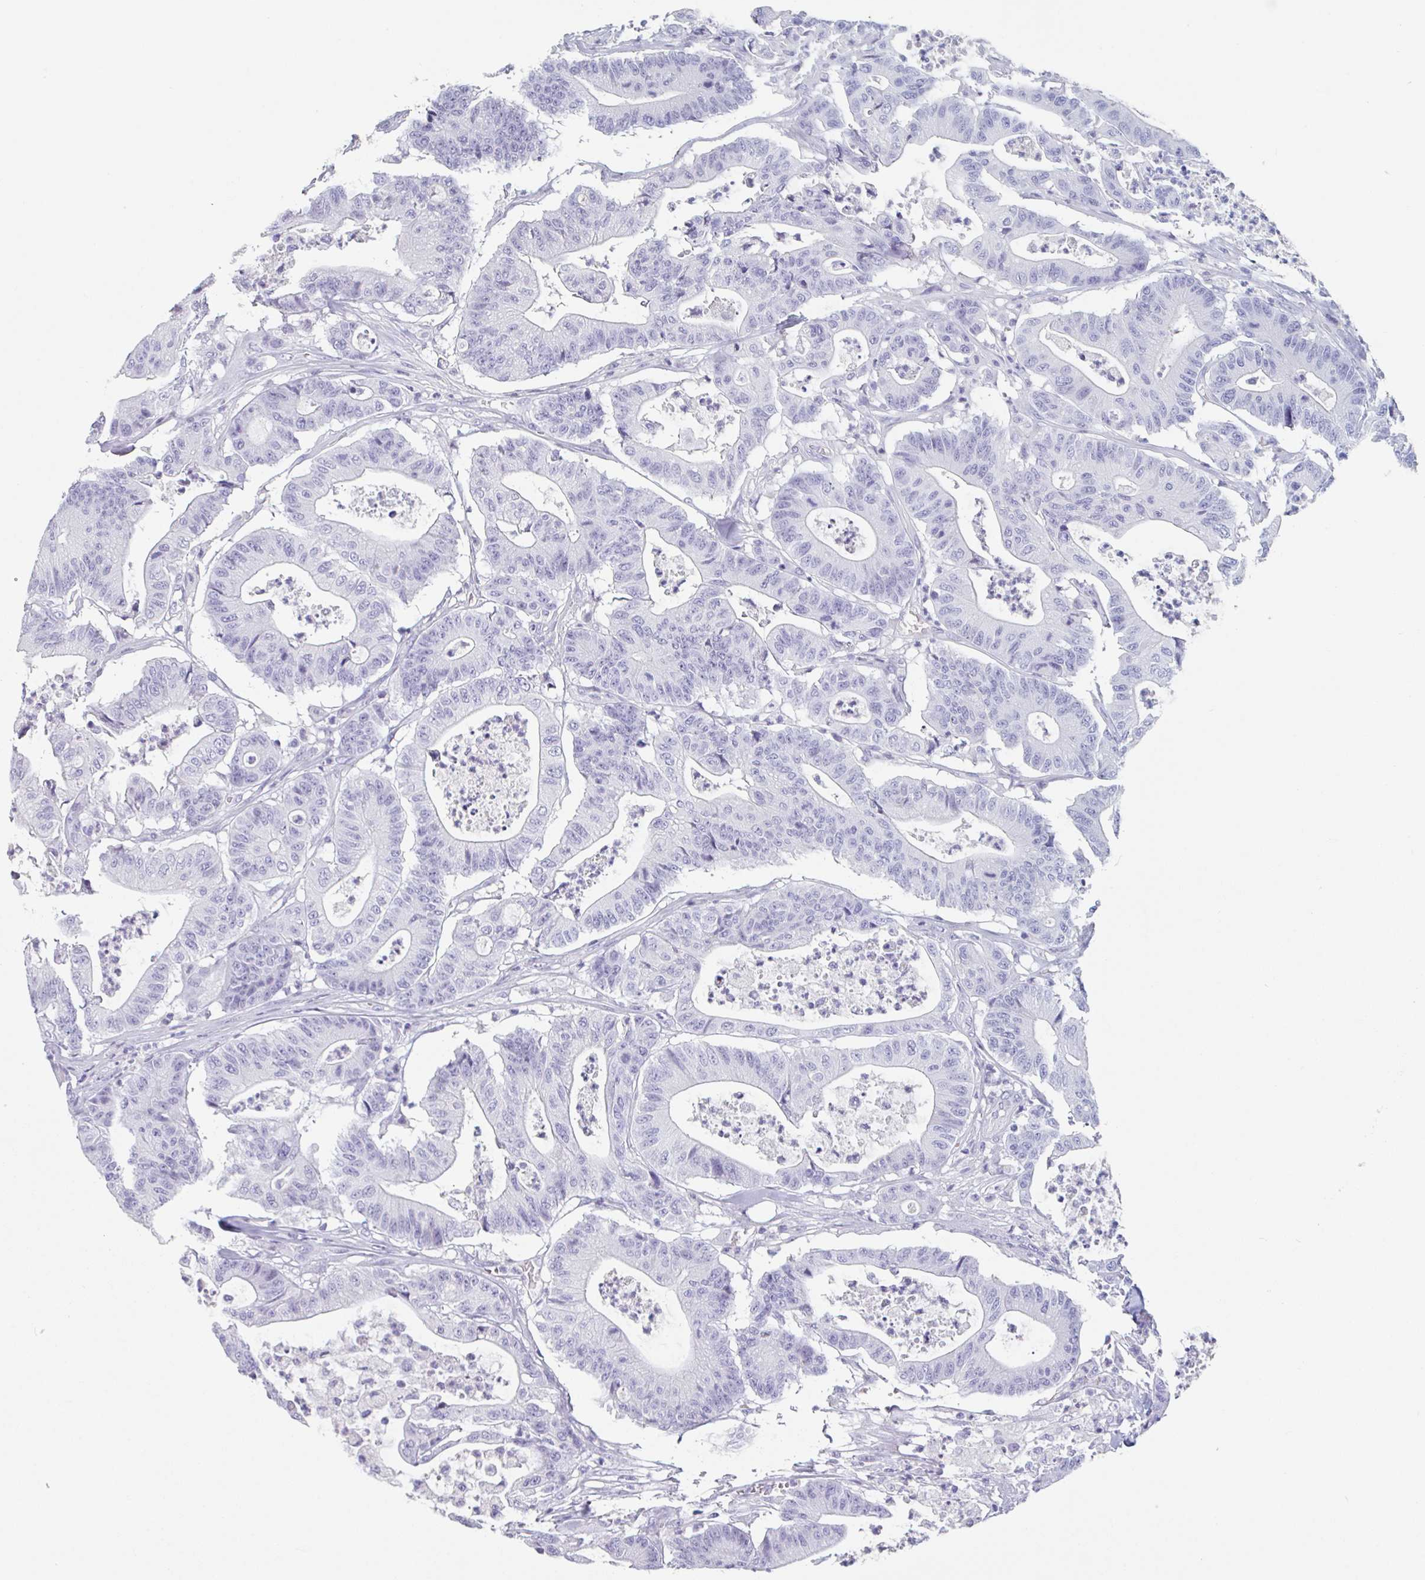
{"staining": {"intensity": "negative", "quantity": "none", "location": "none"}, "tissue": "colorectal cancer", "cell_type": "Tumor cells", "image_type": "cancer", "snomed": [{"axis": "morphology", "description": "Adenocarcinoma, NOS"}, {"axis": "topography", "description": "Colon"}], "caption": "Image shows no protein staining in tumor cells of adenocarcinoma (colorectal) tissue. (Brightfield microscopy of DAB immunohistochemistry at high magnification).", "gene": "EMC4", "patient": {"sex": "female", "age": 84}}